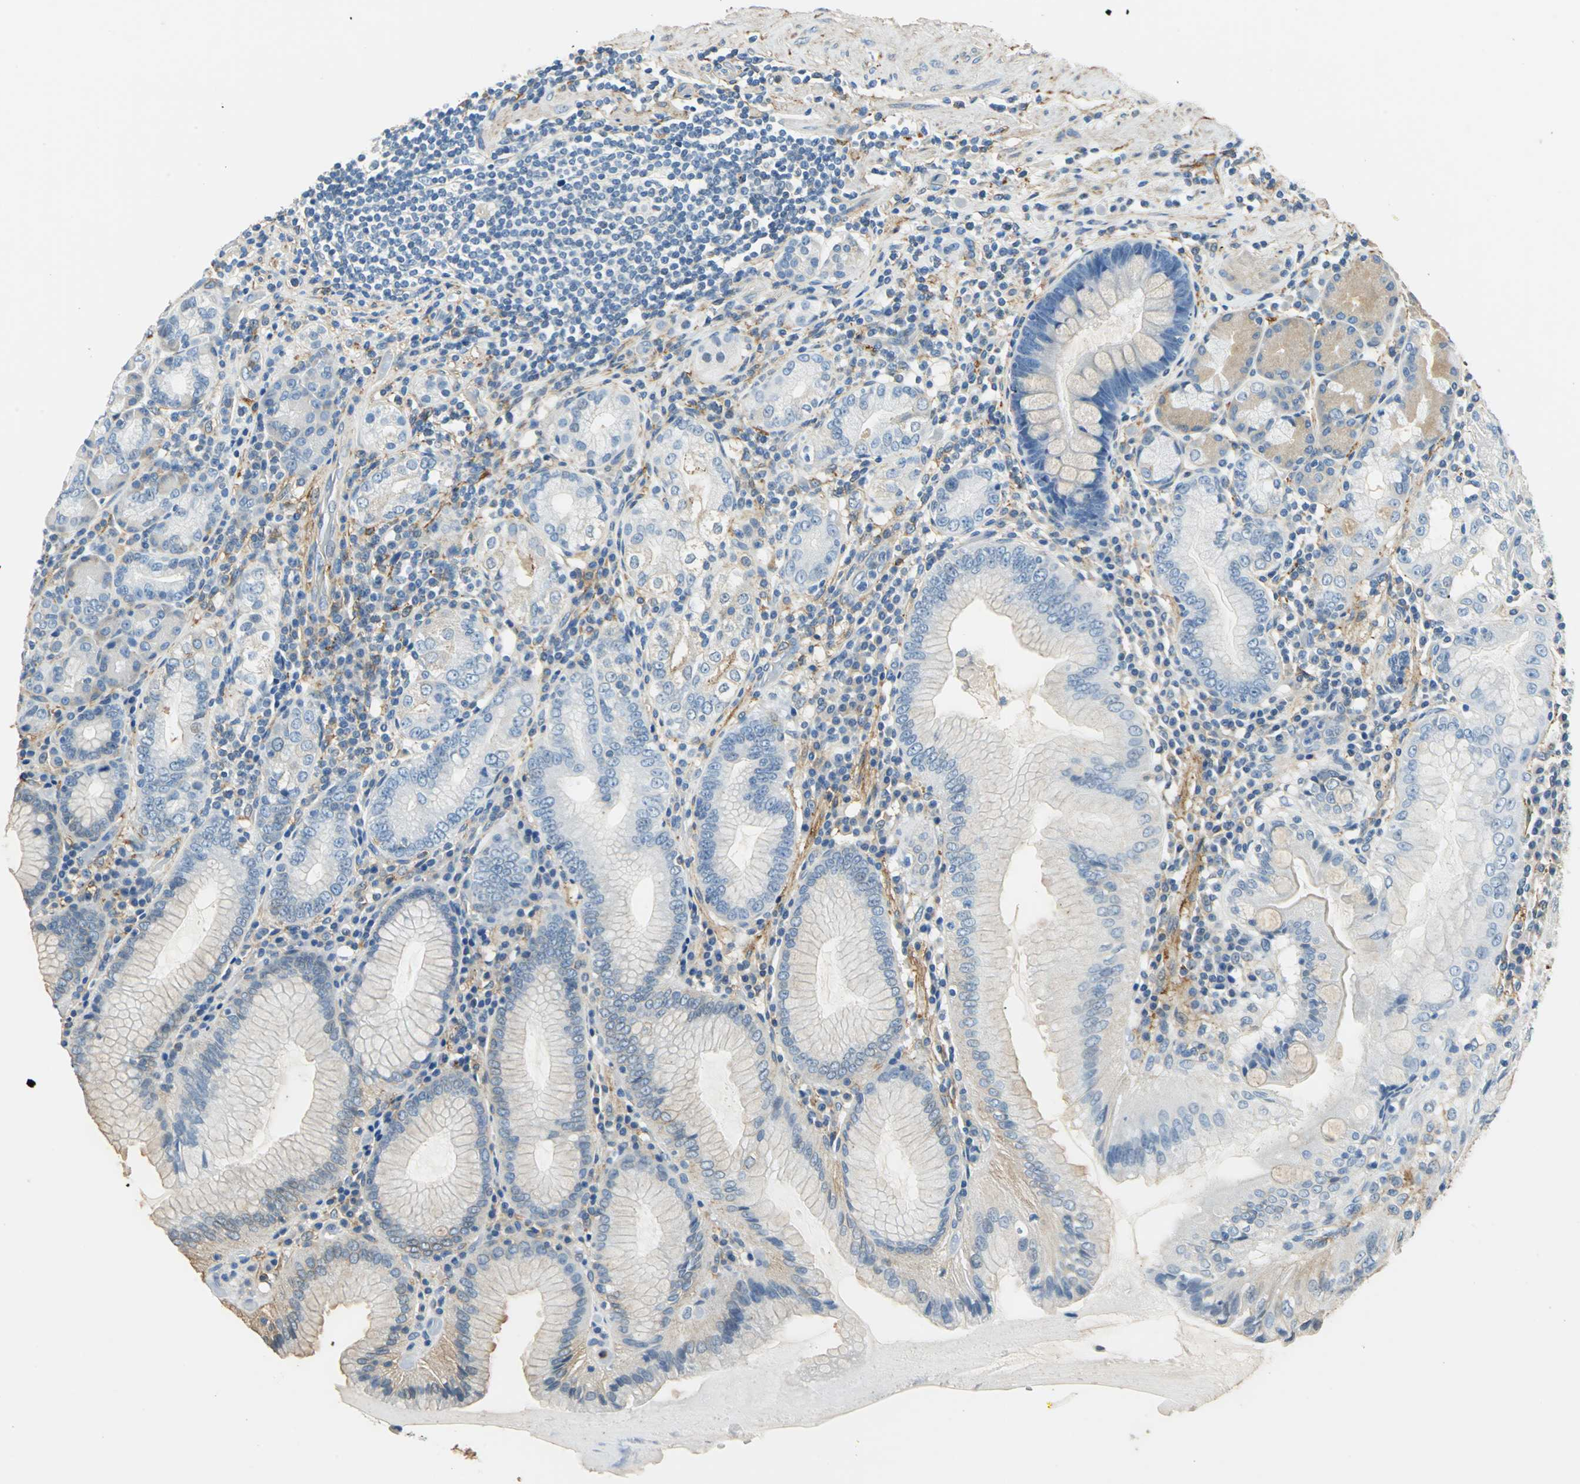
{"staining": {"intensity": "moderate", "quantity": "25%-75%", "location": "cytoplasmic/membranous"}, "tissue": "stomach", "cell_type": "Glandular cells", "image_type": "normal", "snomed": [{"axis": "morphology", "description": "Normal tissue, NOS"}, {"axis": "topography", "description": "Stomach, lower"}], "caption": "Brown immunohistochemical staining in normal stomach reveals moderate cytoplasmic/membranous expression in approximately 25%-75% of glandular cells. (brown staining indicates protein expression, while blue staining denotes nuclei).", "gene": "AKAP12", "patient": {"sex": "female", "age": 76}}